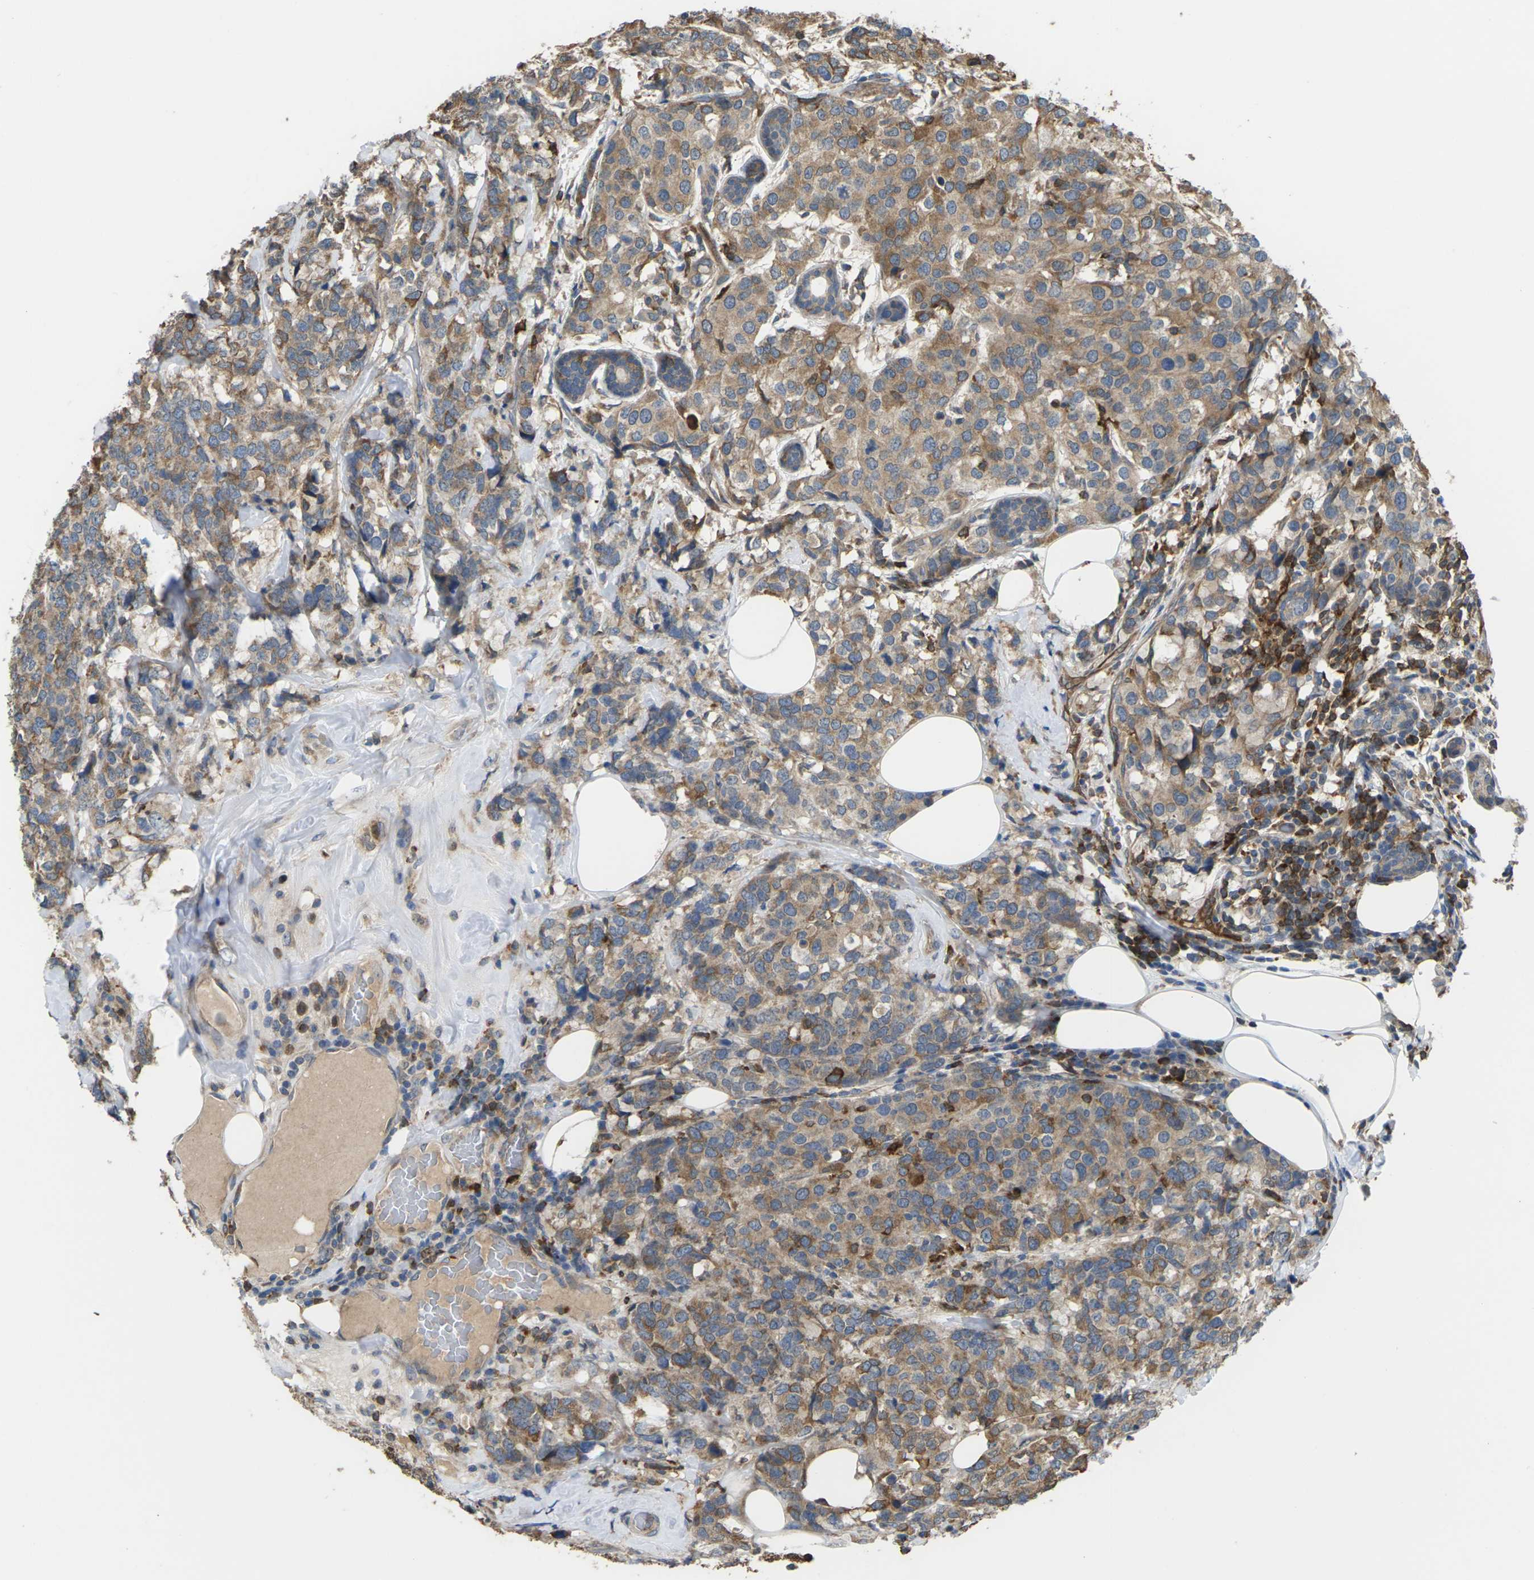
{"staining": {"intensity": "weak", "quantity": ">75%", "location": "cytoplasmic/membranous"}, "tissue": "breast cancer", "cell_type": "Tumor cells", "image_type": "cancer", "snomed": [{"axis": "morphology", "description": "Lobular carcinoma"}, {"axis": "topography", "description": "Breast"}], "caption": "High-power microscopy captured an IHC image of breast lobular carcinoma, revealing weak cytoplasmic/membranous expression in approximately >75% of tumor cells.", "gene": "TIAM1", "patient": {"sex": "female", "age": 59}}